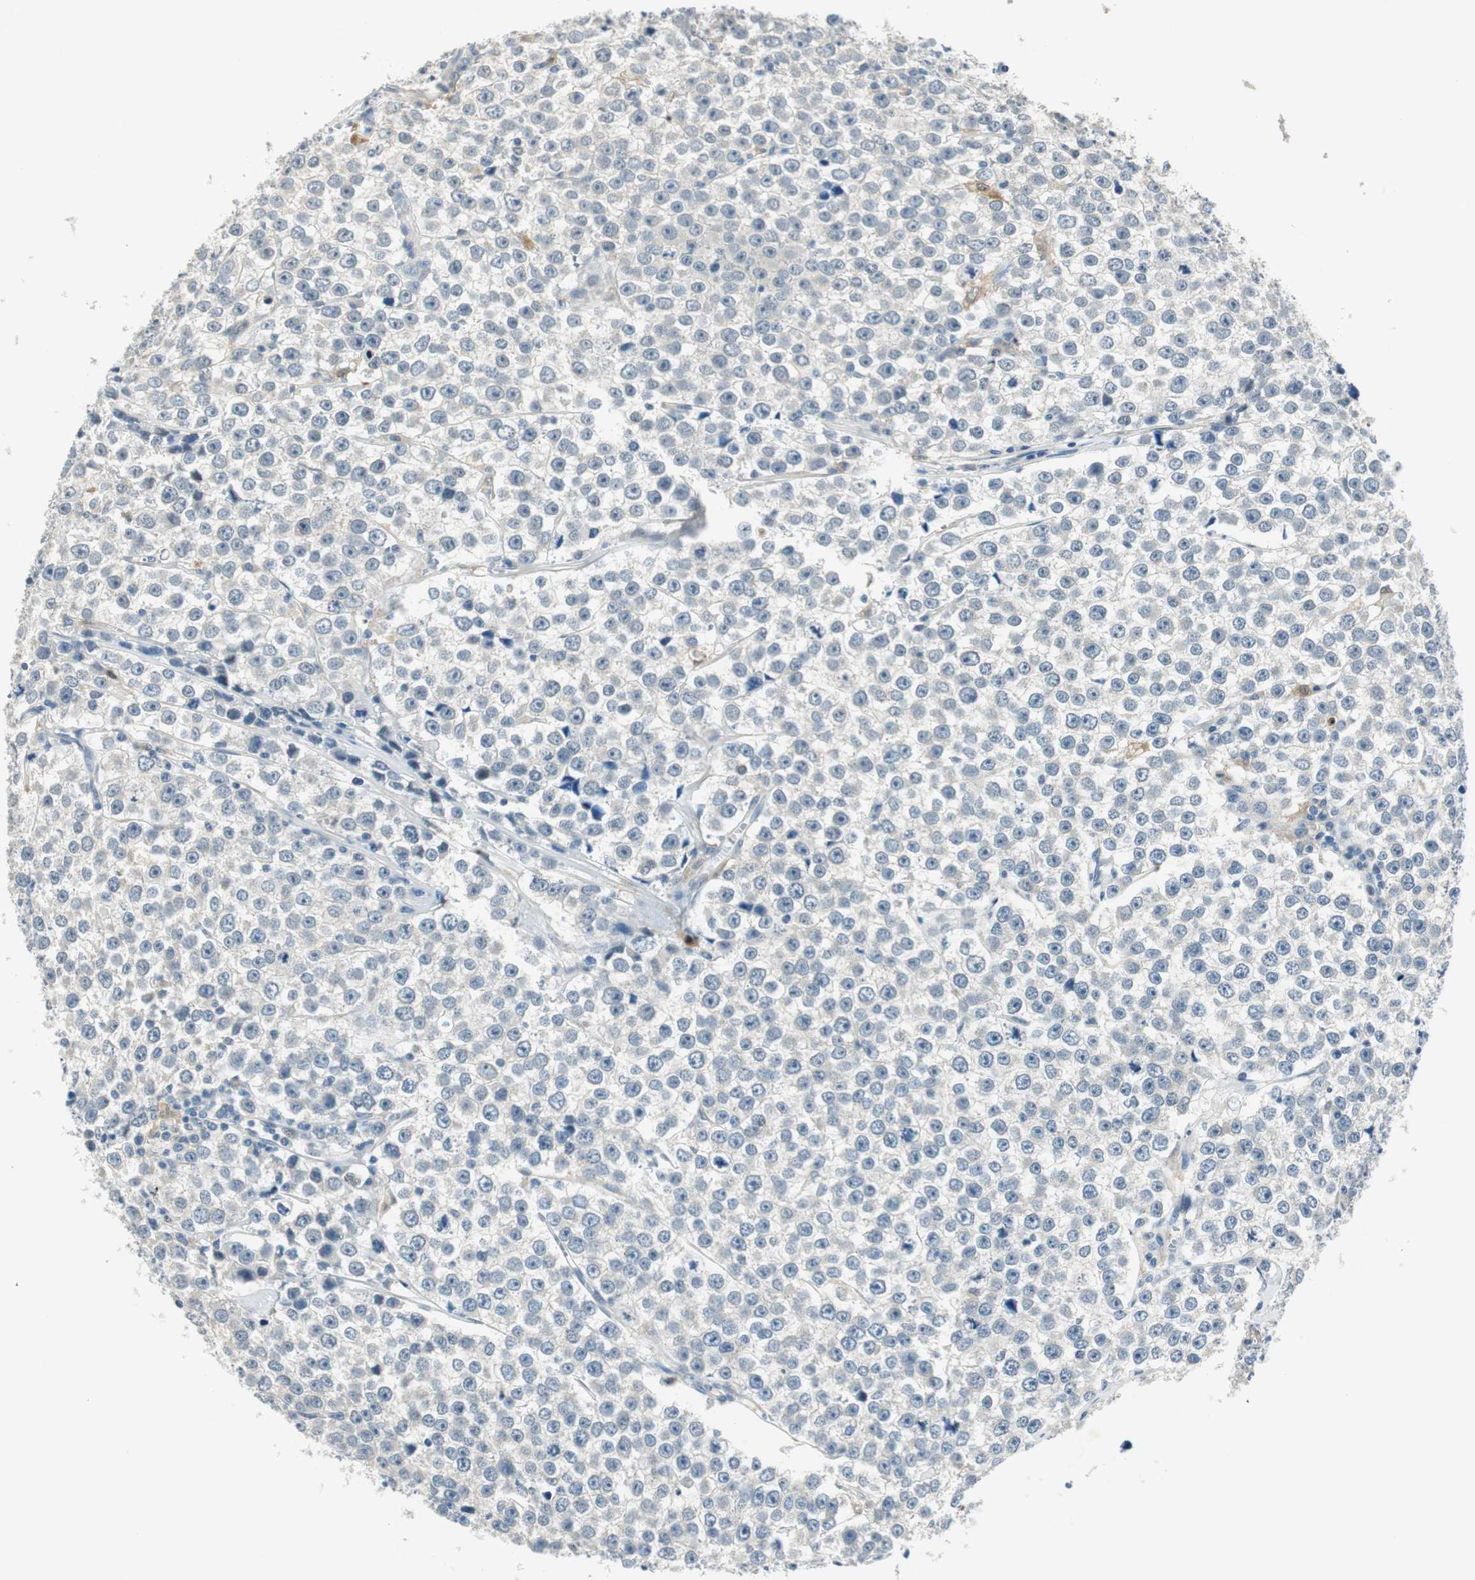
{"staining": {"intensity": "negative", "quantity": "none", "location": "none"}, "tissue": "testis cancer", "cell_type": "Tumor cells", "image_type": "cancer", "snomed": [{"axis": "morphology", "description": "Seminoma, NOS"}, {"axis": "morphology", "description": "Carcinoma, Embryonal, NOS"}, {"axis": "topography", "description": "Testis"}], "caption": "This is an immunohistochemistry (IHC) histopathology image of human testis cancer. There is no positivity in tumor cells.", "gene": "ME1", "patient": {"sex": "male", "age": 52}}